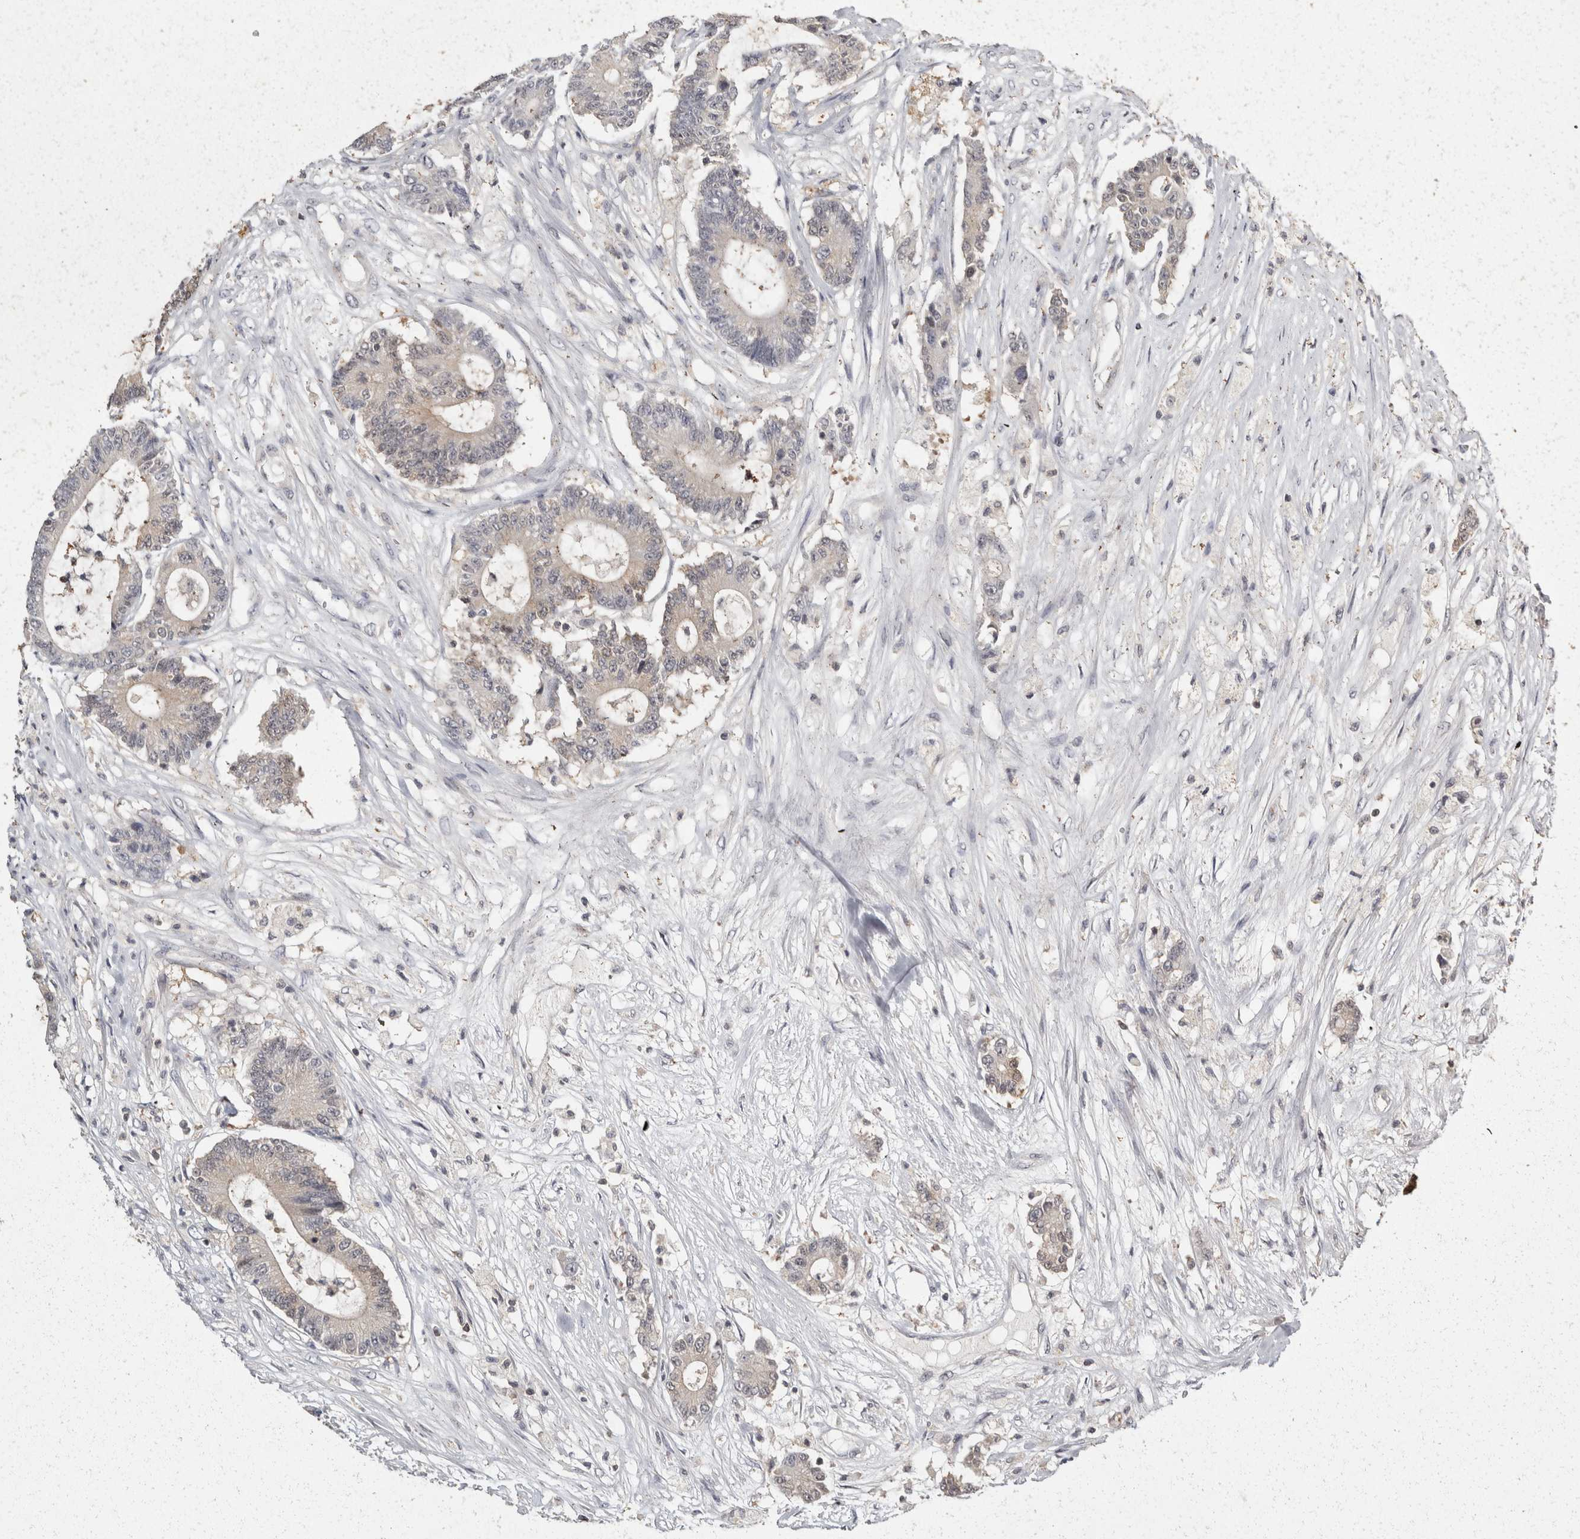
{"staining": {"intensity": "weak", "quantity": "<25%", "location": "cytoplasmic/membranous"}, "tissue": "colorectal cancer", "cell_type": "Tumor cells", "image_type": "cancer", "snomed": [{"axis": "morphology", "description": "Adenocarcinoma, NOS"}, {"axis": "topography", "description": "Colon"}], "caption": "This is a photomicrograph of immunohistochemistry staining of colorectal cancer, which shows no positivity in tumor cells.", "gene": "ACAT2", "patient": {"sex": "female", "age": 84}}